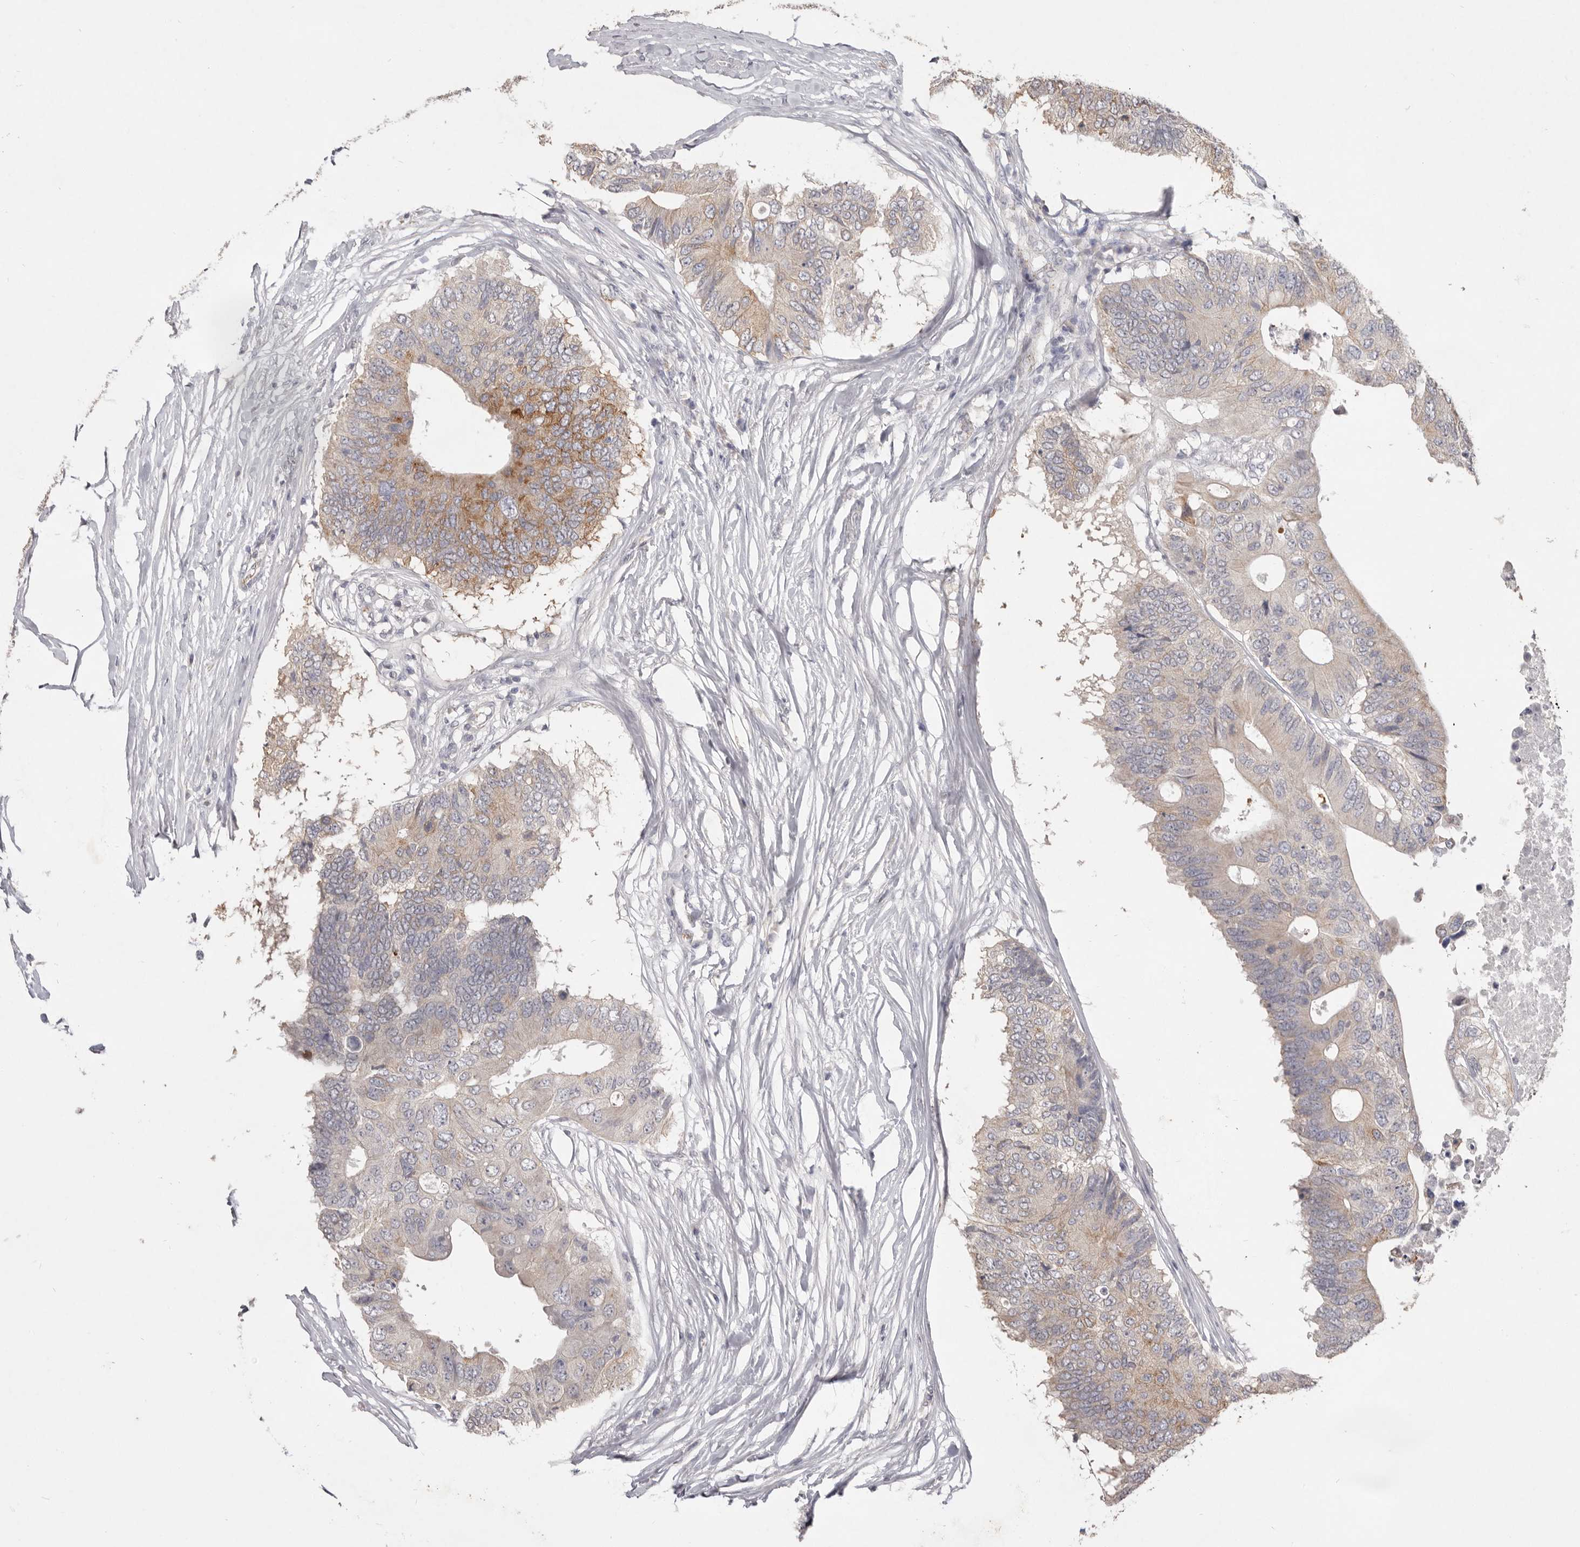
{"staining": {"intensity": "moderate", "quantity": "<25%", "location": "cytoplasmic/membranous"}, "tissue": "colorectal cancer", "cell_type": "Tumor cells", "image_type": "cancer", "snomed": [{"axis": "morphology", "description": "Adenocarcinoma, NOS"}, {"axis": "topography", "description": "Colon"}], "caption": "The image shows a brown stain indicating the presence of a protein in the cytoplasmic/membranous of tumor cells in colorectal cancer. Nuclei are stained in blue.", "gene": "ZYG11B", "patient": {"sex": "male", "age": 71}}